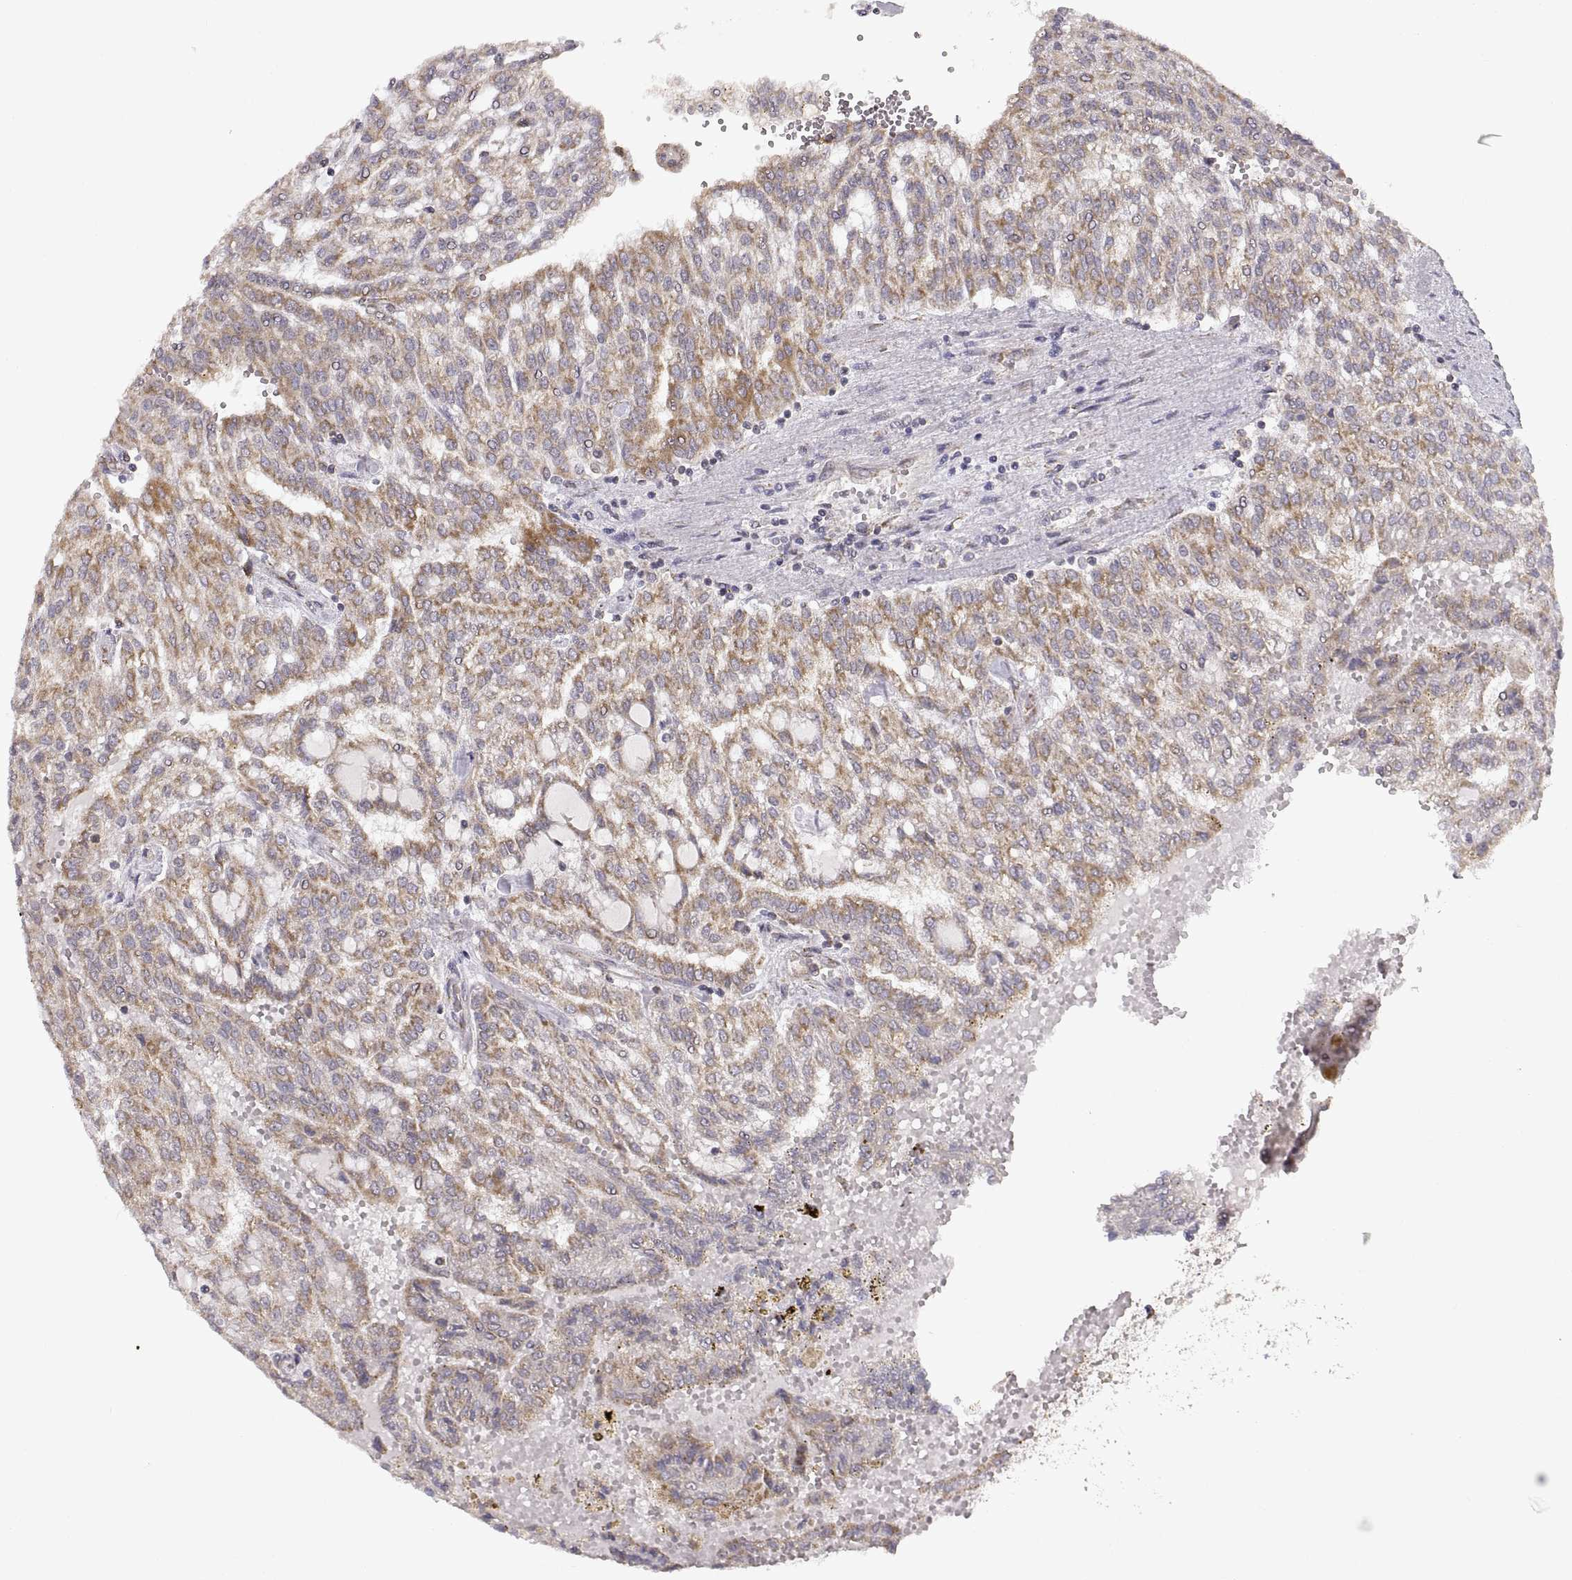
{"staining": {"intensity": "weak", "quantity": ">75%", "location": "cytoplasmic/membranous"}, "tissue": "renal cancer", "cell_type": "Tumor cells", "image_type": "cancer", "snomed": [{"axis": "morphology", "description": "Adenocarcinoma, NOS"}, {"axis": "topography", "description": "Kidney"}], "caption": "IHC (DAB (3,3'-diaminobenzidine)) staining of renal adenocarcinoma reveals weak cytoplasmic/membranous protein expression in approximately >75% of tumor cells.", "gene": "MANBAL", "patient": {"sex": "male", "age": 63}}